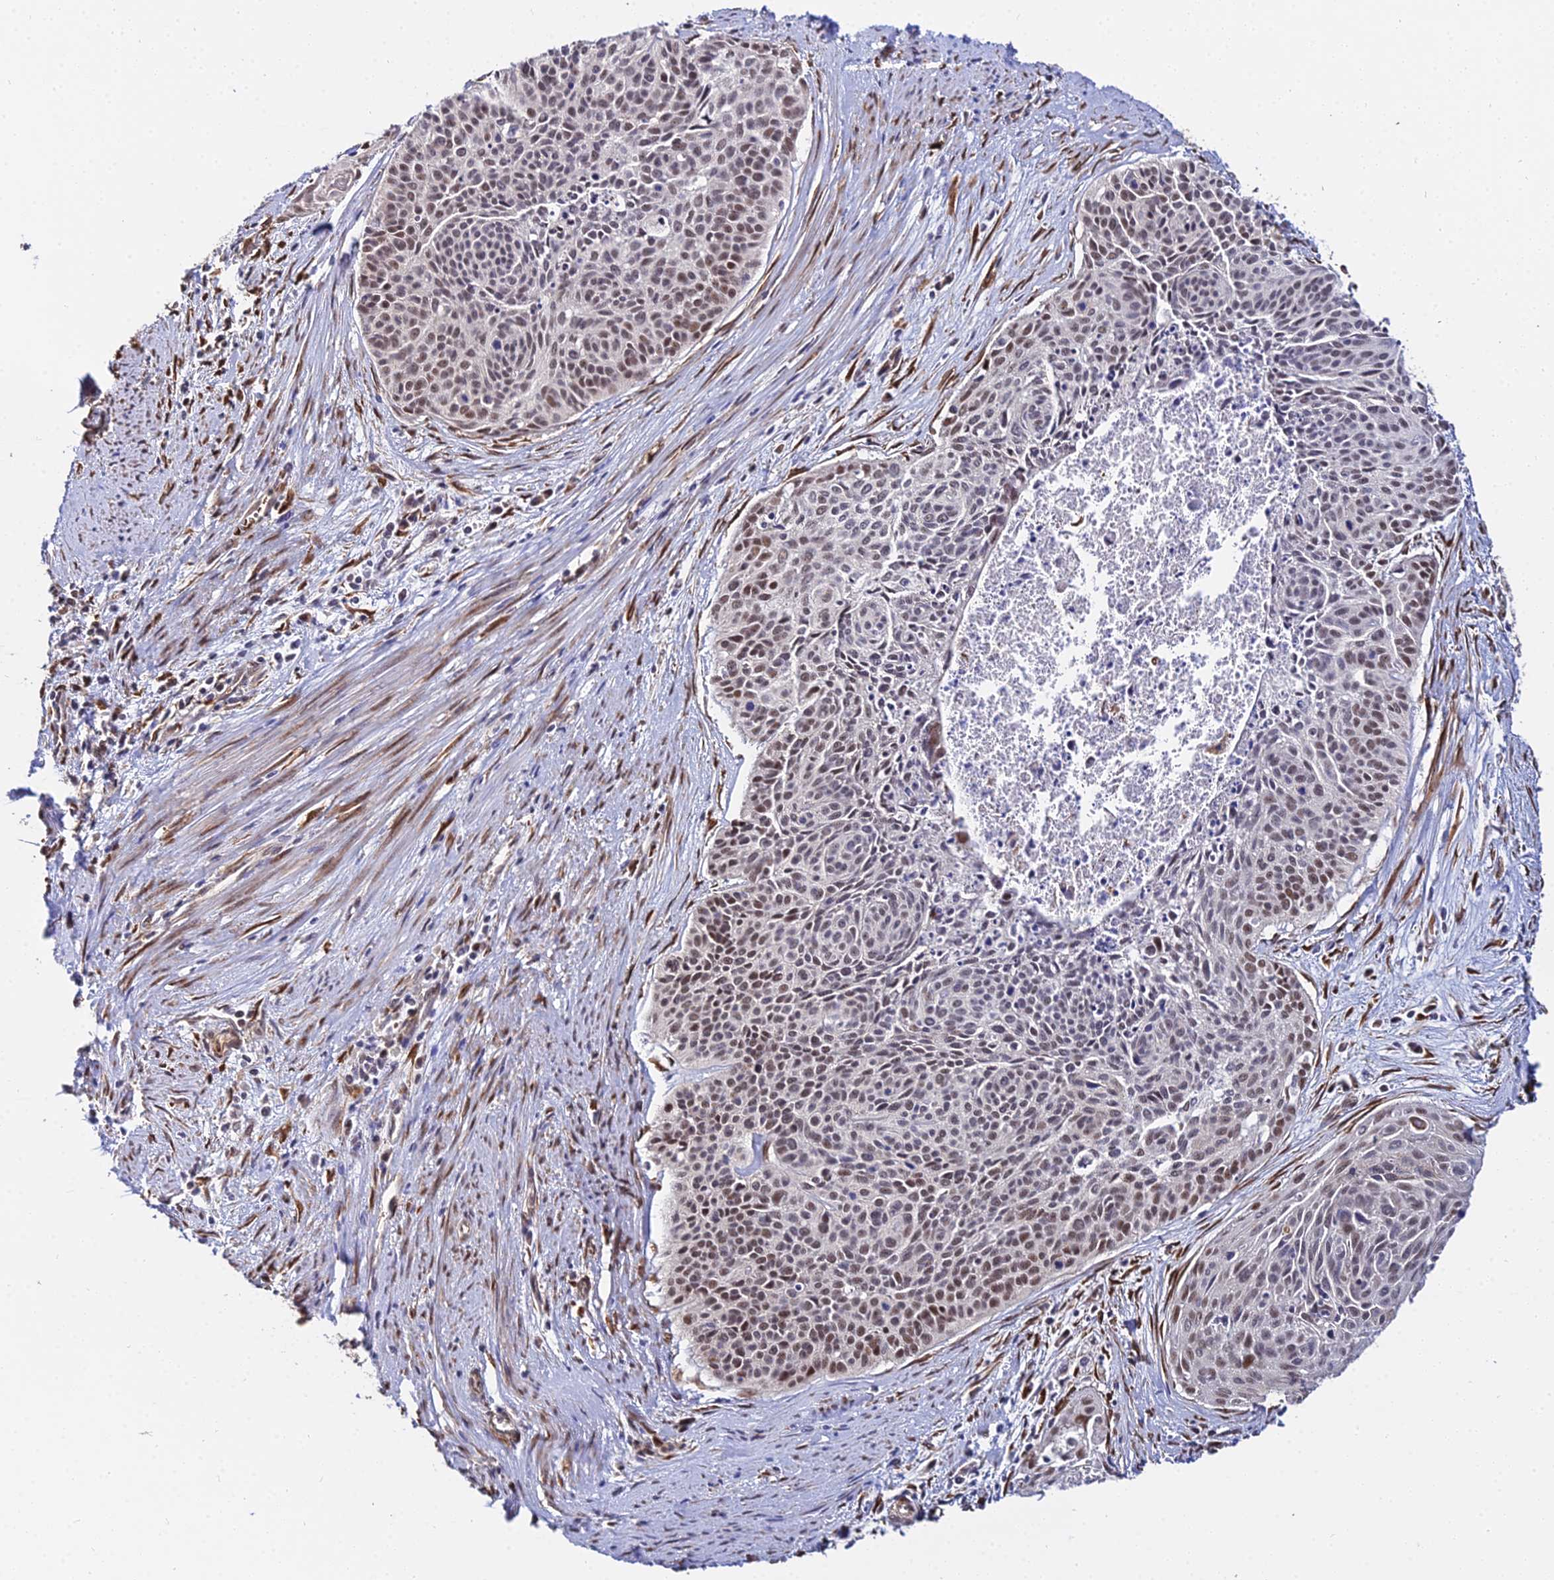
{"staining": {"intensity": "weak", "quantity": "25%-75%", "location": "nuclear"}, "tissue": "cervical cancer", "cell_type": "Tumor cells", "image_type": "cancer", "snomed": [{"axis": "morphology", "description": "Squamous cell carcinoma, NOS"}, {"axis": "topography", "description": "Cervix"}], "caption": "Protein staining reveals weak nuclear positivity in approximately 25%-75% of tumor cells in cervical cancer. (brown staining indicates protein expression, while blue staining denotes nuclei).", "gene": "BCL9", "patient": {"sex": "female", "age": 55}}